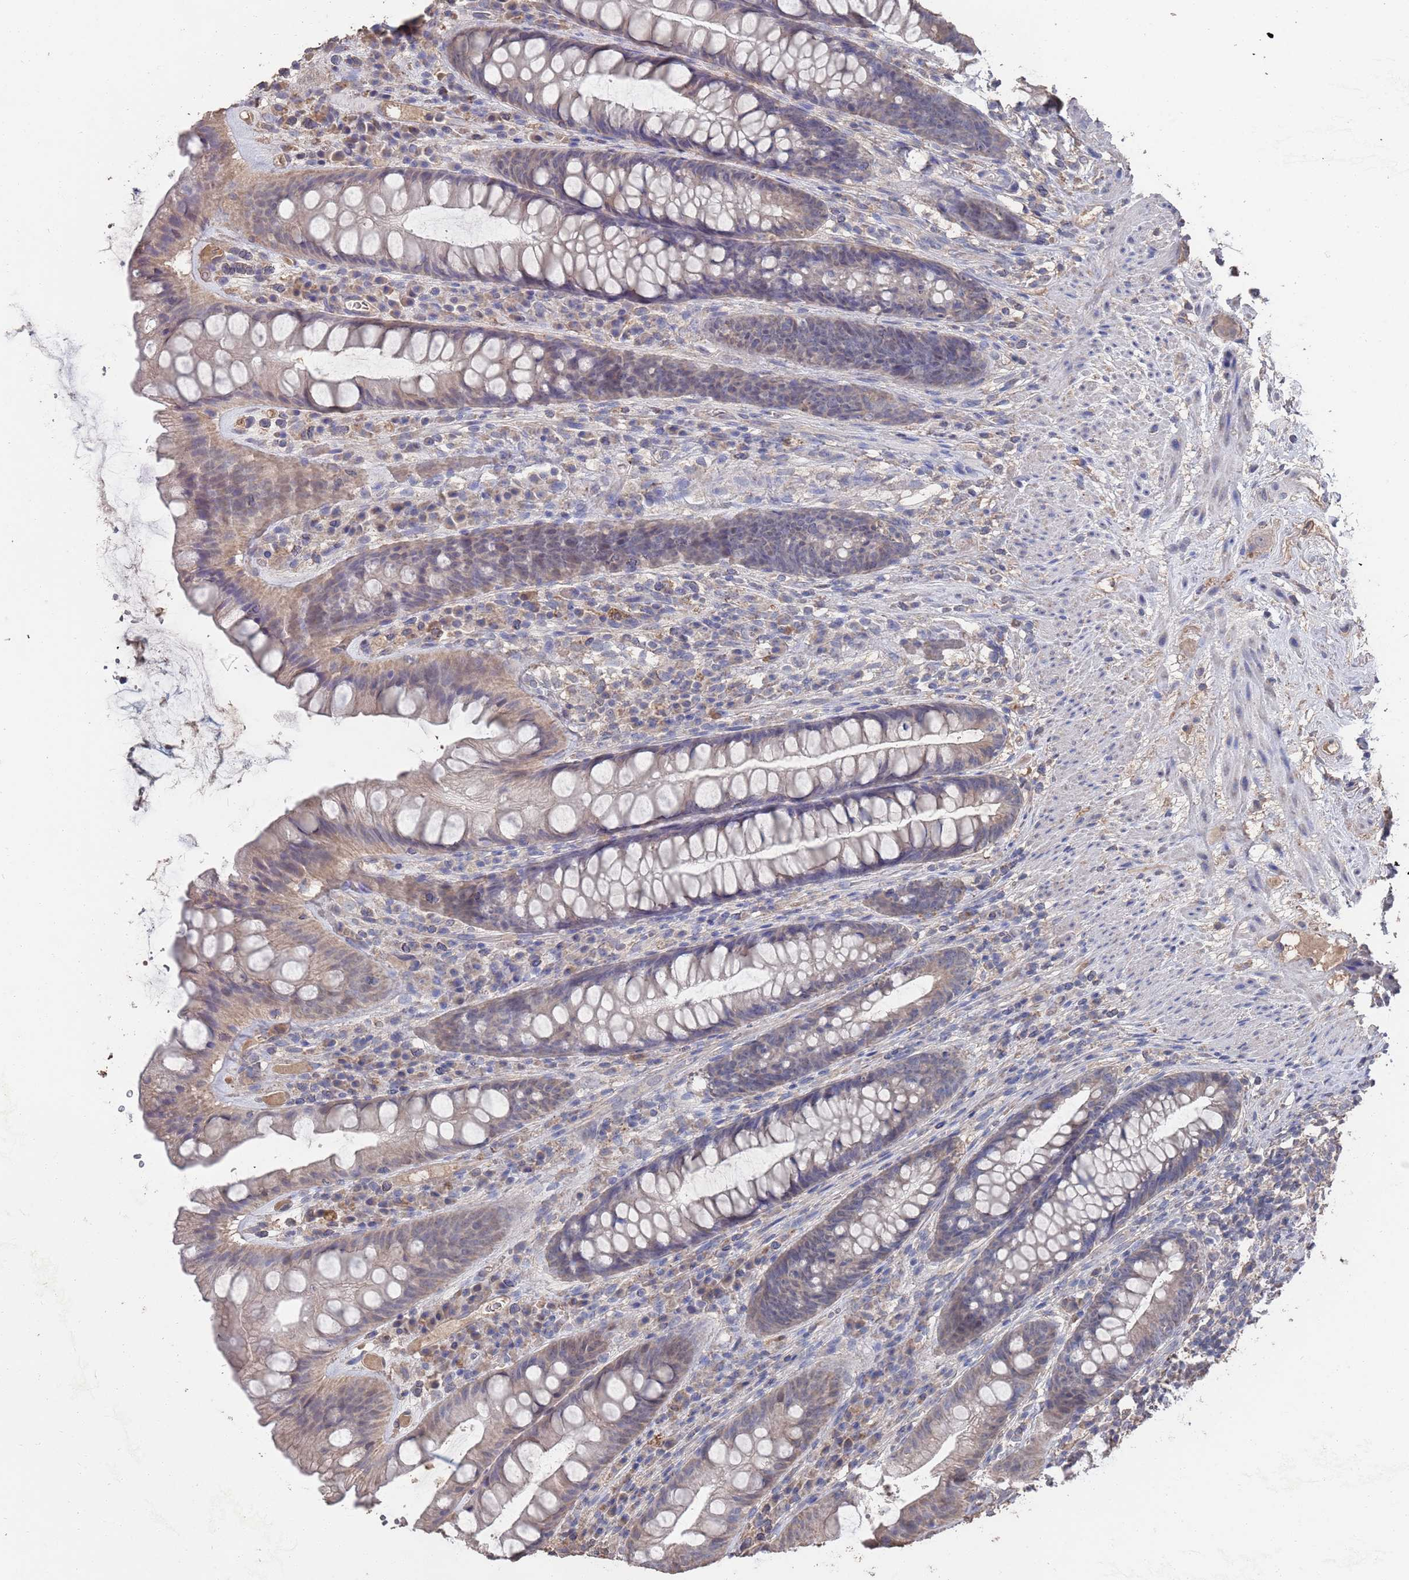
{"staining": {"intensity": "weak", "quantity": ">75%", "location": "cytoplasmic/membranous"}, "tissue": "rectum", "cell_type": "Glandular cells", "image_type": "normal", "snomed": [{"axis": "morphology", "description": "Normal tissue, NOS"}, {"axis": "topography", "description": "Rectum"}], "caption": "Immunohistochemistry (IHC) photomicrograph of normal rectum: rectum stained using immunohistochemistry reveals low levels of weak protein expression localized specifically in the cytoplasmic/membranous of glandular cells, appearing as a cytoplasmic/membranous brown color.", "gene": "BTBD18", "patient": {"sex": "male", "age": 74}}